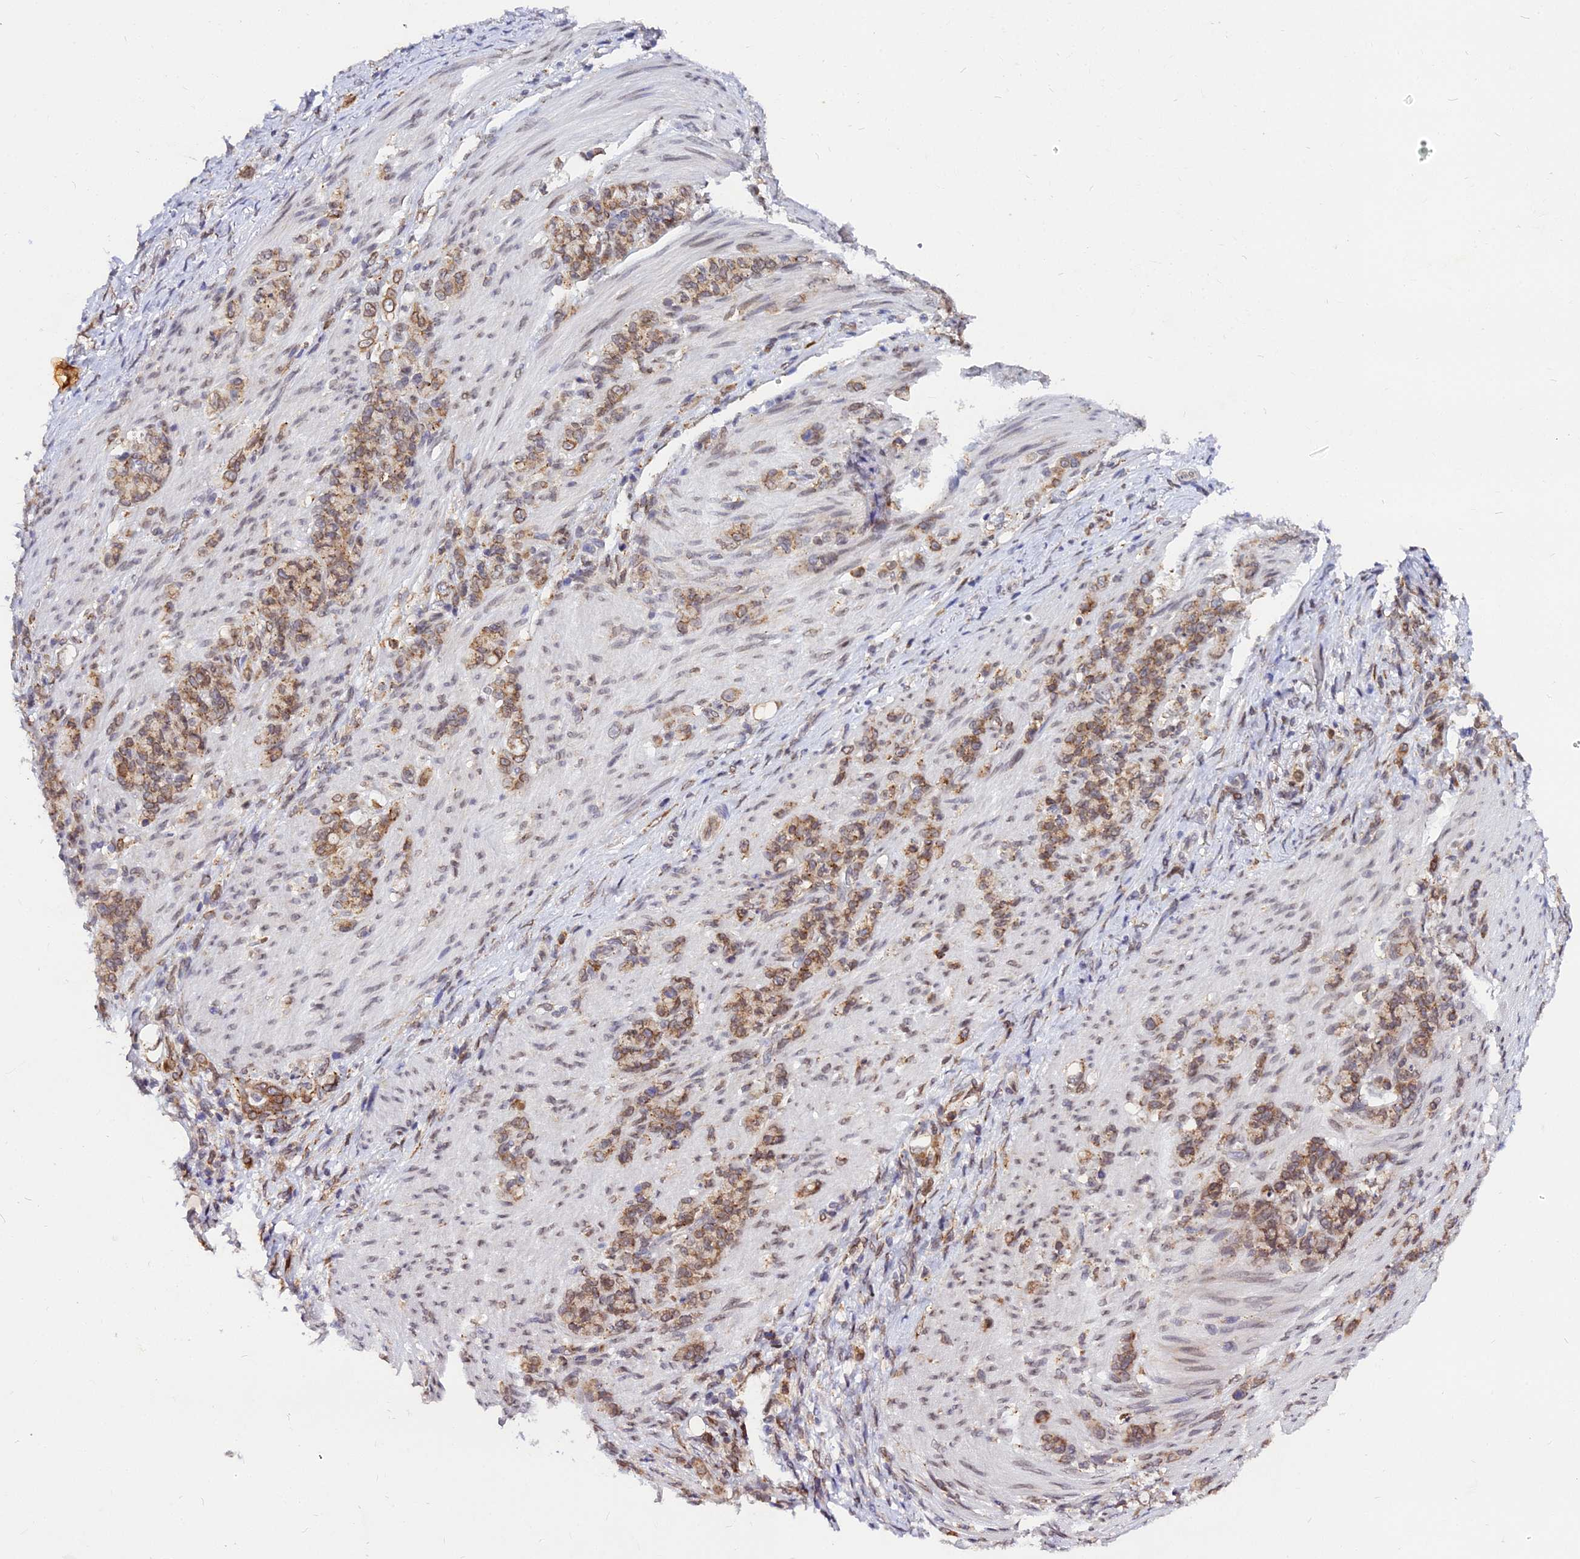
{"staining": {"intensity": "moderate", "quantity": ">75%", "location": "cytoplasmic/membranous,nuclear"}, "tissue": "stomach cancer", "cell_type": "Tumor cells", "image_type": "cancer", "snomed": [{"axis": "morphology", "description": "Adenocarcinoma, NOS"}, {"axis": "topography", "description": "Stomach"}], "caption": "Protein expression analysis of human stomach cancer (adenocarcinoma) reveals moderate cytoplasmic/membranous and nuclear positivity in about >75% of tumor cells.", "gene": "RNF121", "patient": {"sex": "female", "age": 79}}